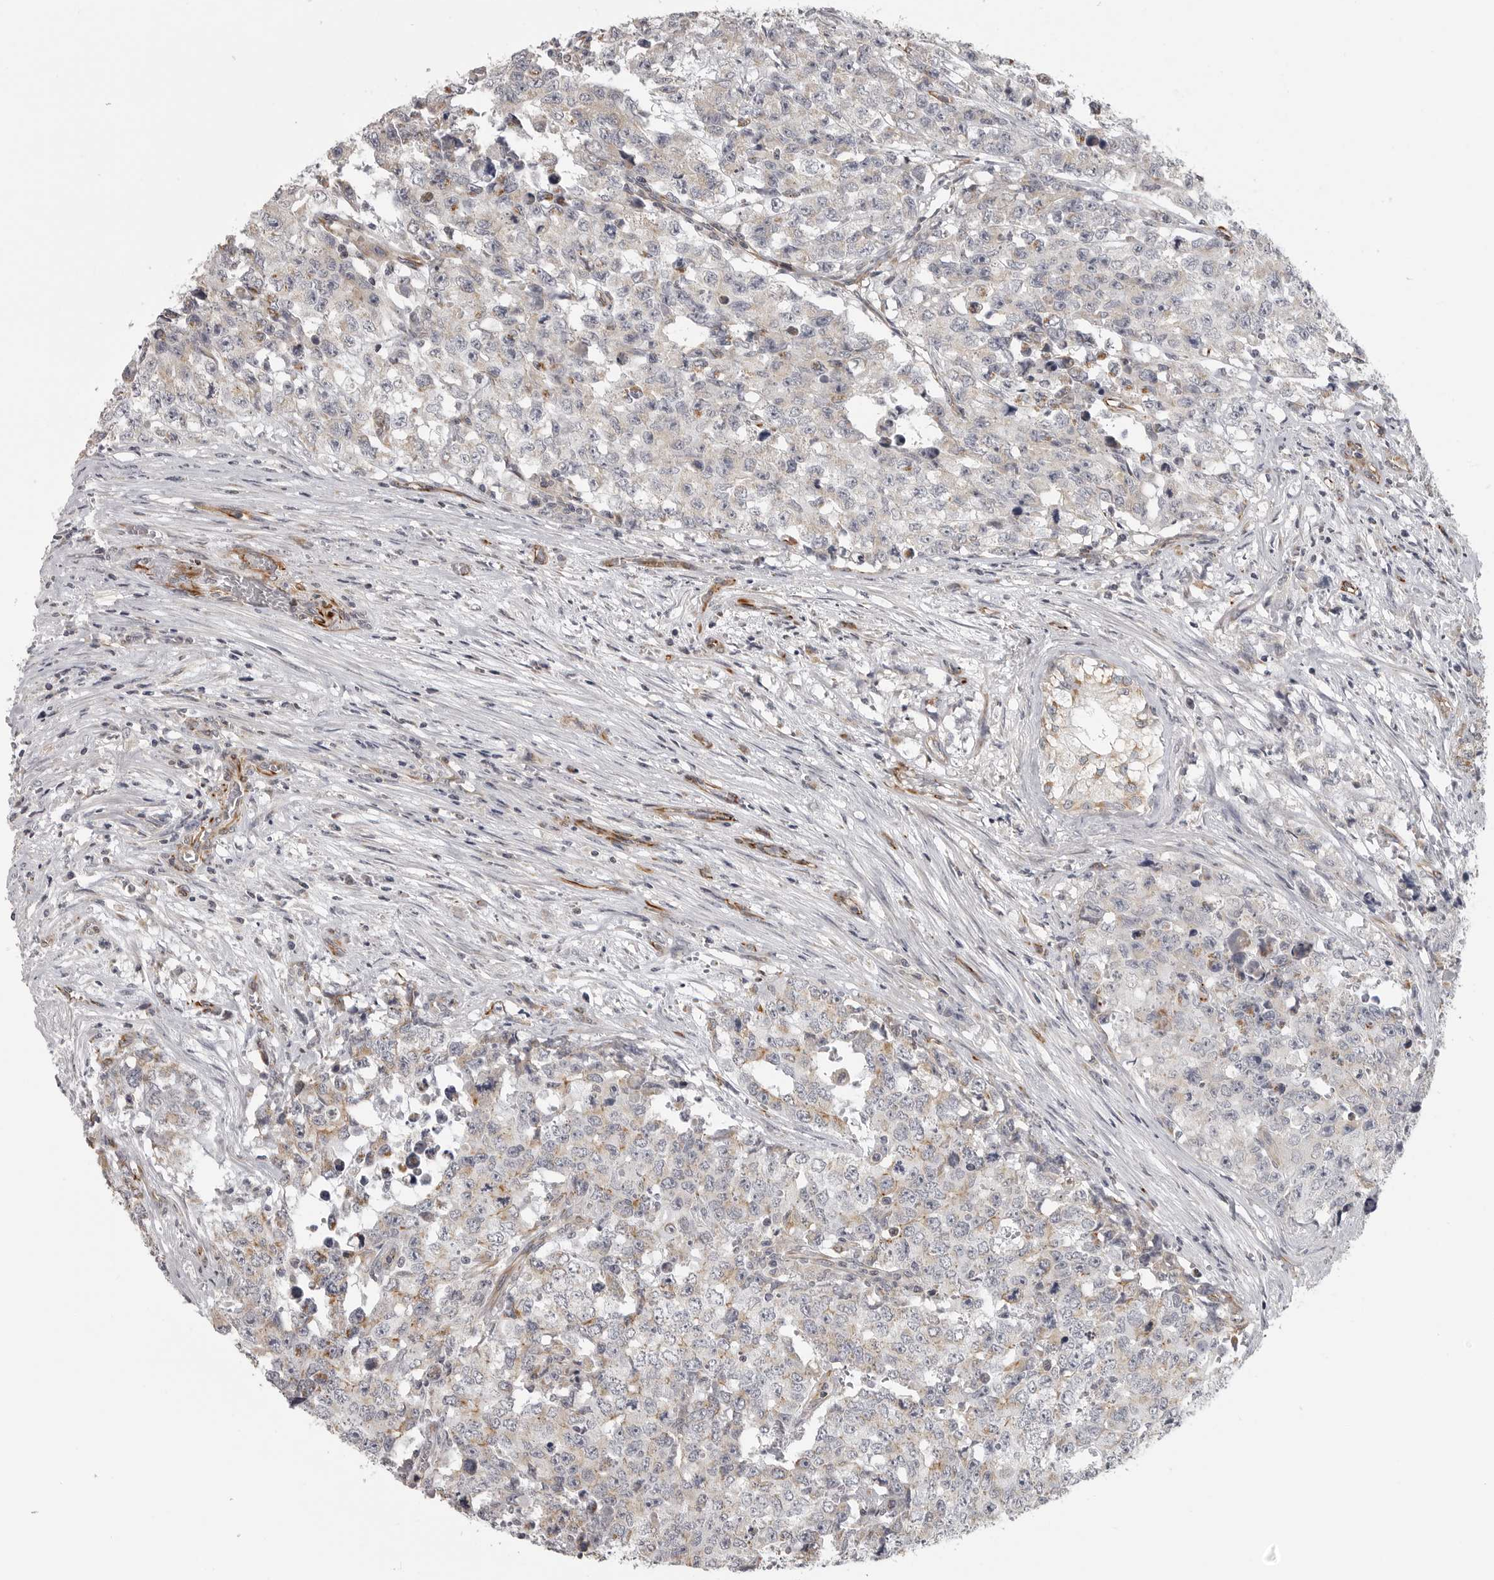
{"staining": {"intensity": "negative", "quantity": "none", "location": "none"}, "tissue": "testis cancer", "cell_type": "Tumor cells", "image_type": "cancer", "snomed": [{"axis": "morphology", "description": "Carcinoma, Embryonal, NOS"}, {"axis": "topography", "description": "Testis"}], "caption": "DAB immunohistochemical staining of human testis cancer demonstrates no significant expression in tumor cells.", "gene": "RXFP3", "patient": {"sex": "male", "age": 28}}